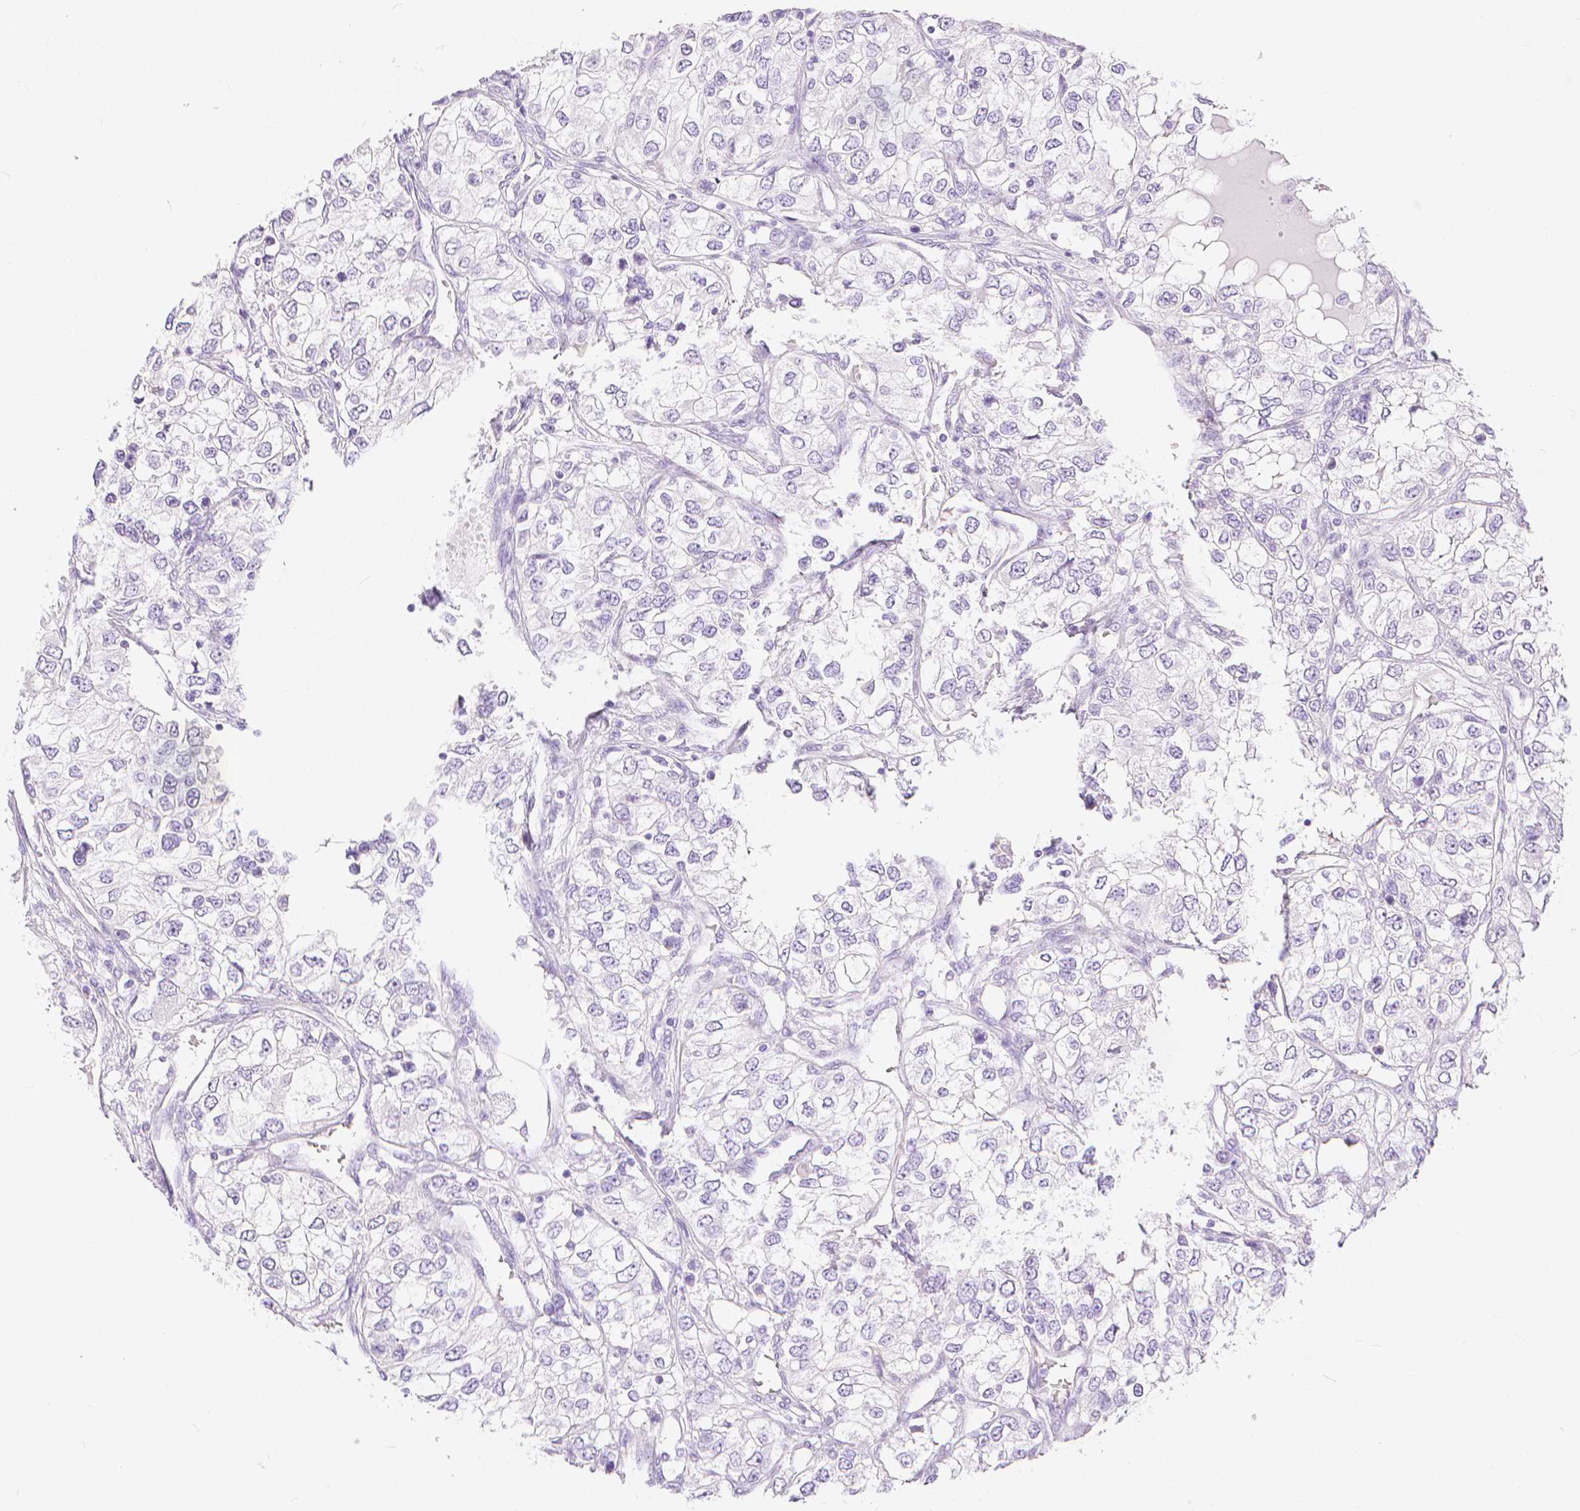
{"staining": {"intensity": "negative", "quantity": "none", "location": "none"}, "tissue": "renal cancer", "cell_type": "Tumor cells", "image_type": "cancer", "snomed": [{"axis": "morphology", "description": "Adenocarcinoma, NOS"}, {"axis": "topography", "description": "Kidney"}], "caption": "Adenocarcinoma (renal) was stained to show a protein in brown. There is no significant staining in tumor cells.", "gene": "SLC27A5", "patient": {"sex": "female", "age": 59}}